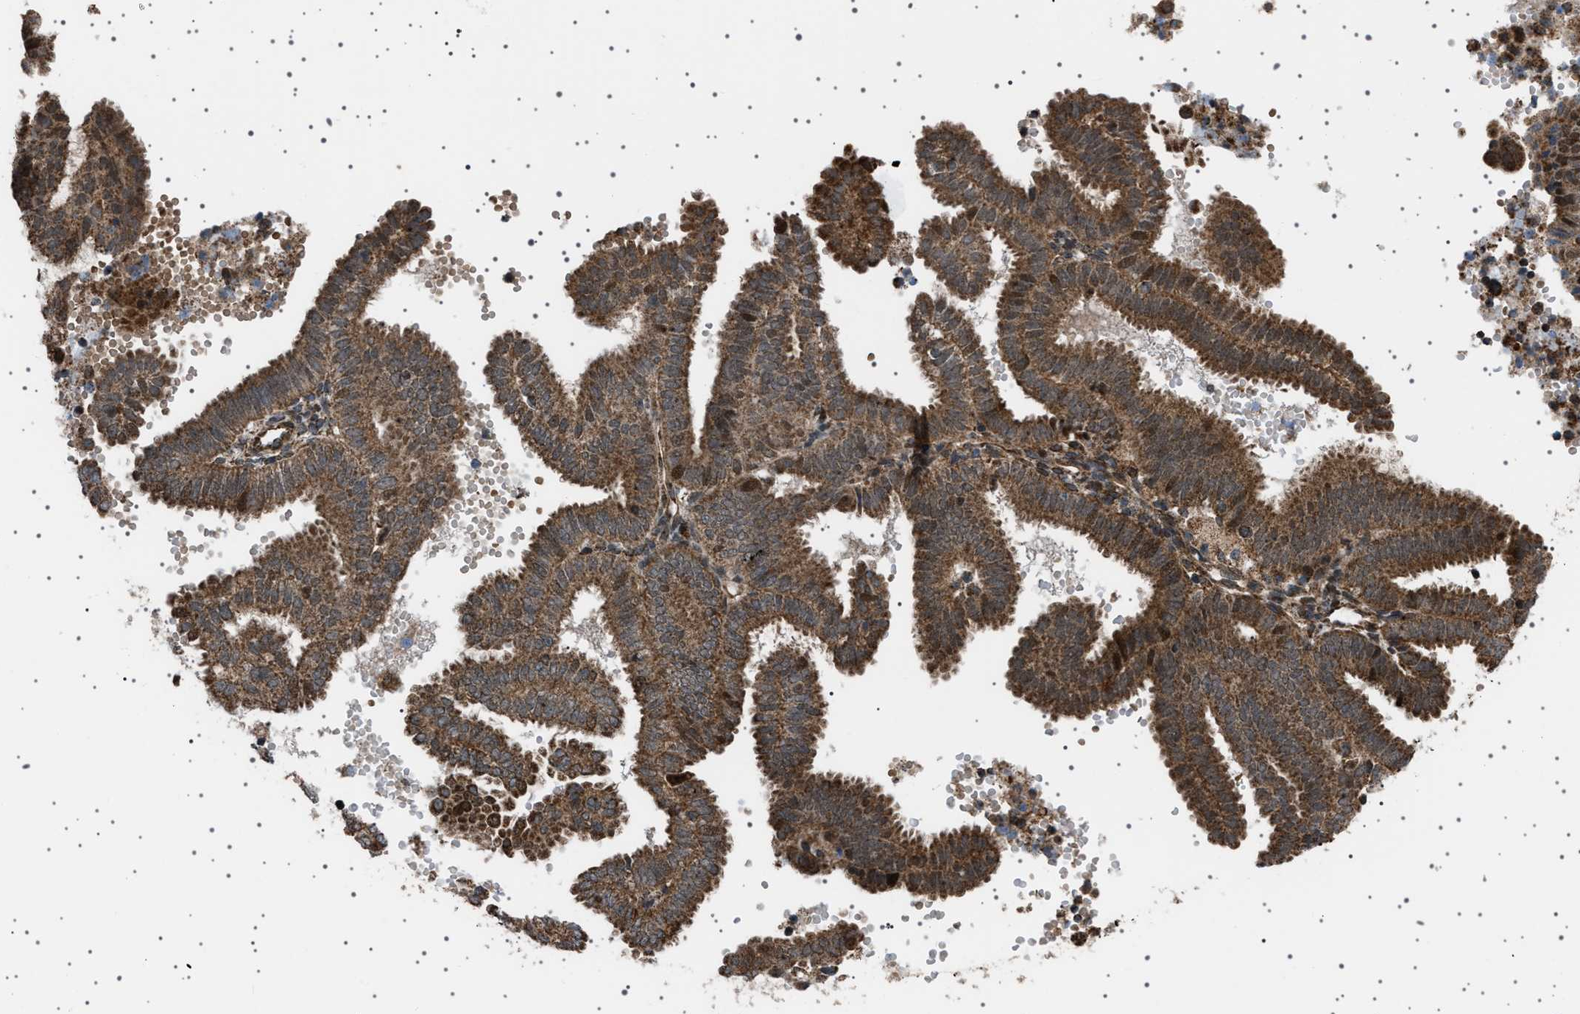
{"staining": {"intensity": "strong", "quantity": ">75%", "location": "cytoplasmic/membranous,nuclear"}, "tissue": "endometrial cancer", "cell_type": "Tumor cells", "image_type": "cancer", "snomed": [{"axis": "morphology", "description": "Adenocarcinoma, NOS"}, {"axis": "topography", "description": "Endometrium"}], "caption": "Immunohistochemistry (IHC) (DAB (3,3'-diaminobenzidine)) staining of human adenocarcinoma (endometrial) displays strong cytoplasmic/membranous and nuclear protein staining in about >75% of tumor cells.", "gene": "MELK", "patient": {"sex": "female", "age": 58}}